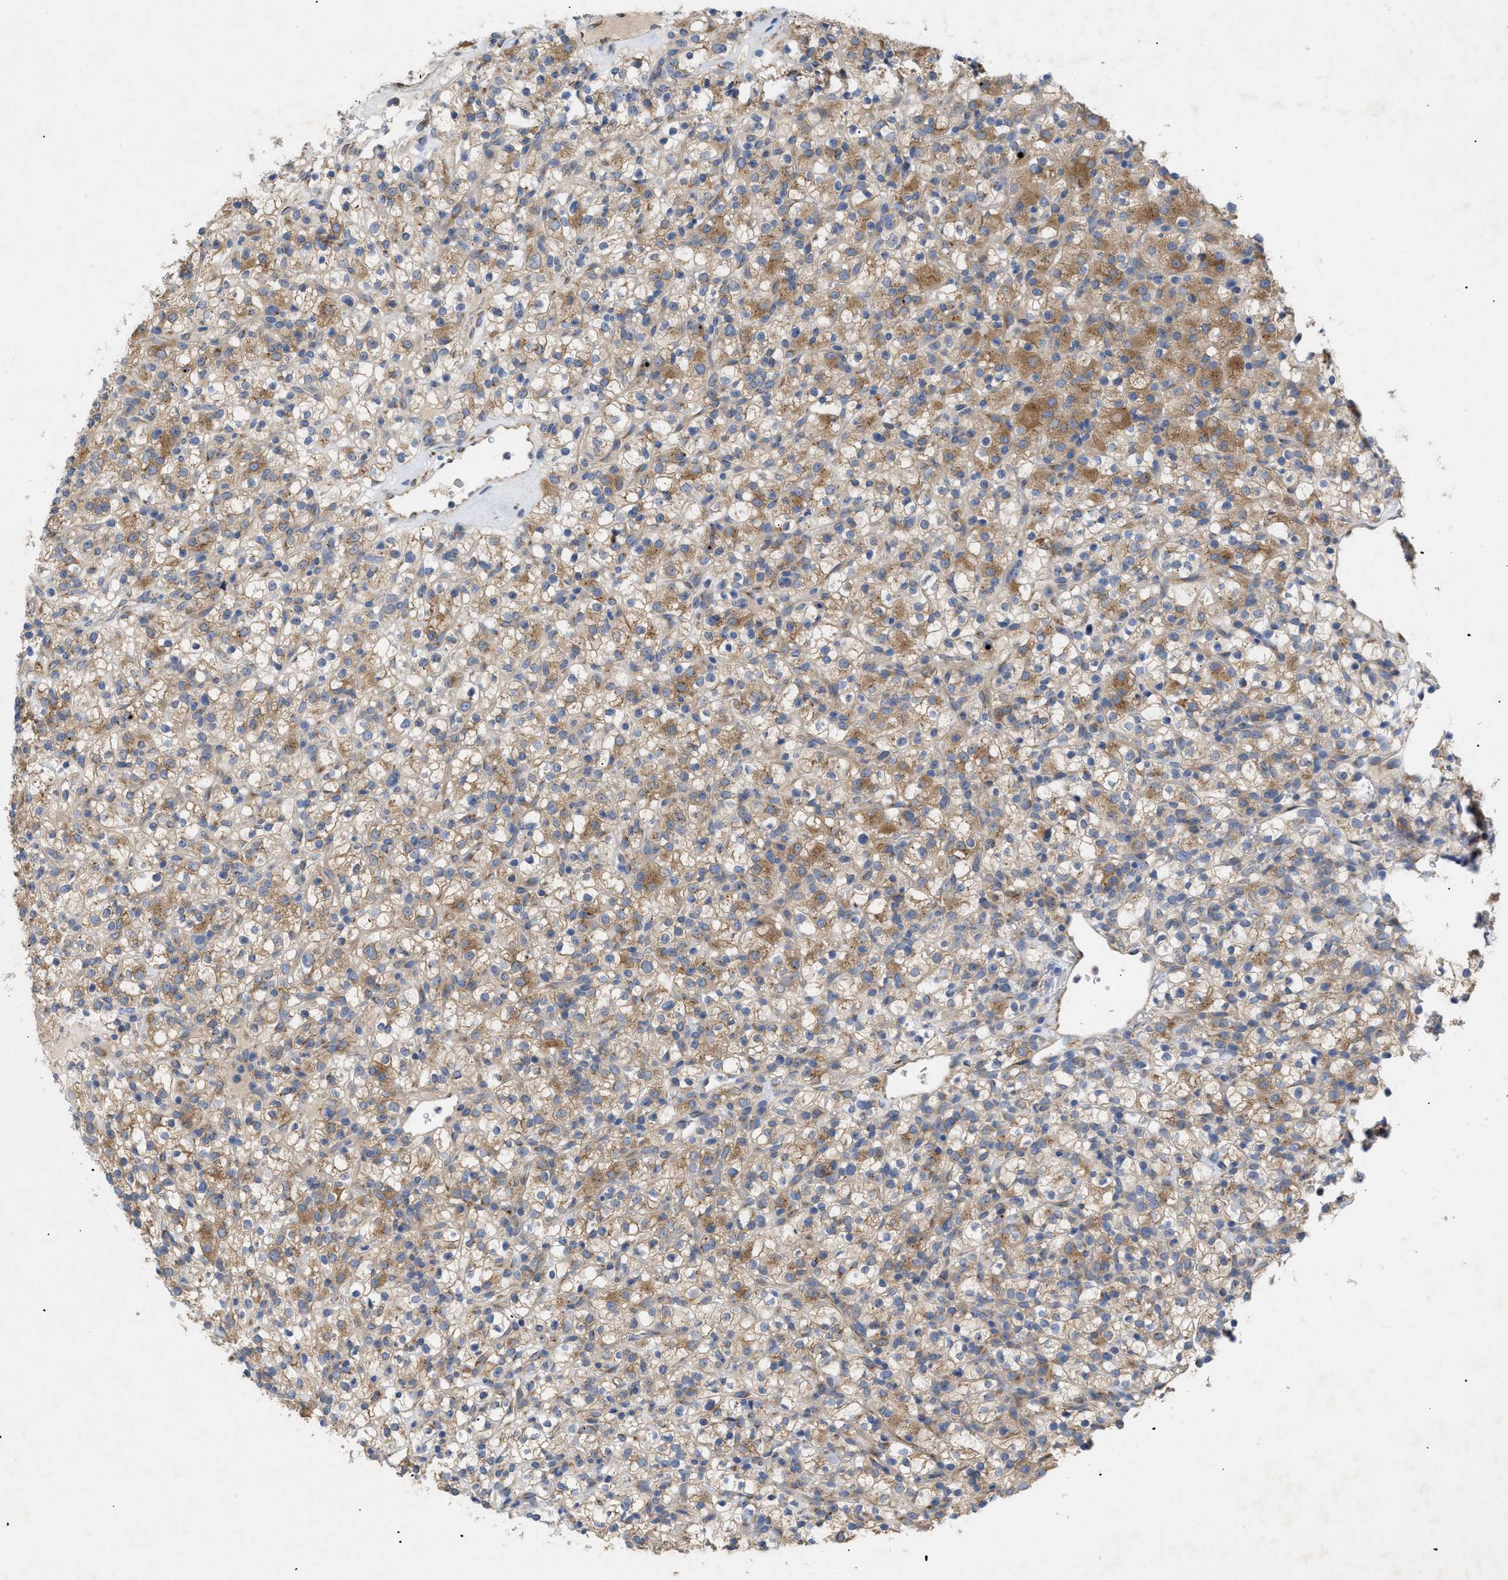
{"staining": {"intensity": "moderate", "quantity": ">75%", "location": "cytoplasmic/membranous"}, "tissue": "renal cancer", "cell_type": "Tumor cells", "image_type": "cancer", "snomed": [{"axis": "morphology", "description": "Normal tissue, NOS"}, {"axis": "morphology", "description": "Adenocarcinoma, NOS"}, {"axis": "topography", "description": "Kidney"}], "caption": "A photomicrograph of renal adenocarcinoma stained for a protein demonstrates moderate cytoplasmic/membranous brown staining in tumor cells. (IHC, brightfield microscopy, high magnification).", "gene": "SLC50A1", "patient": {"sex": "female", "age": 72}}